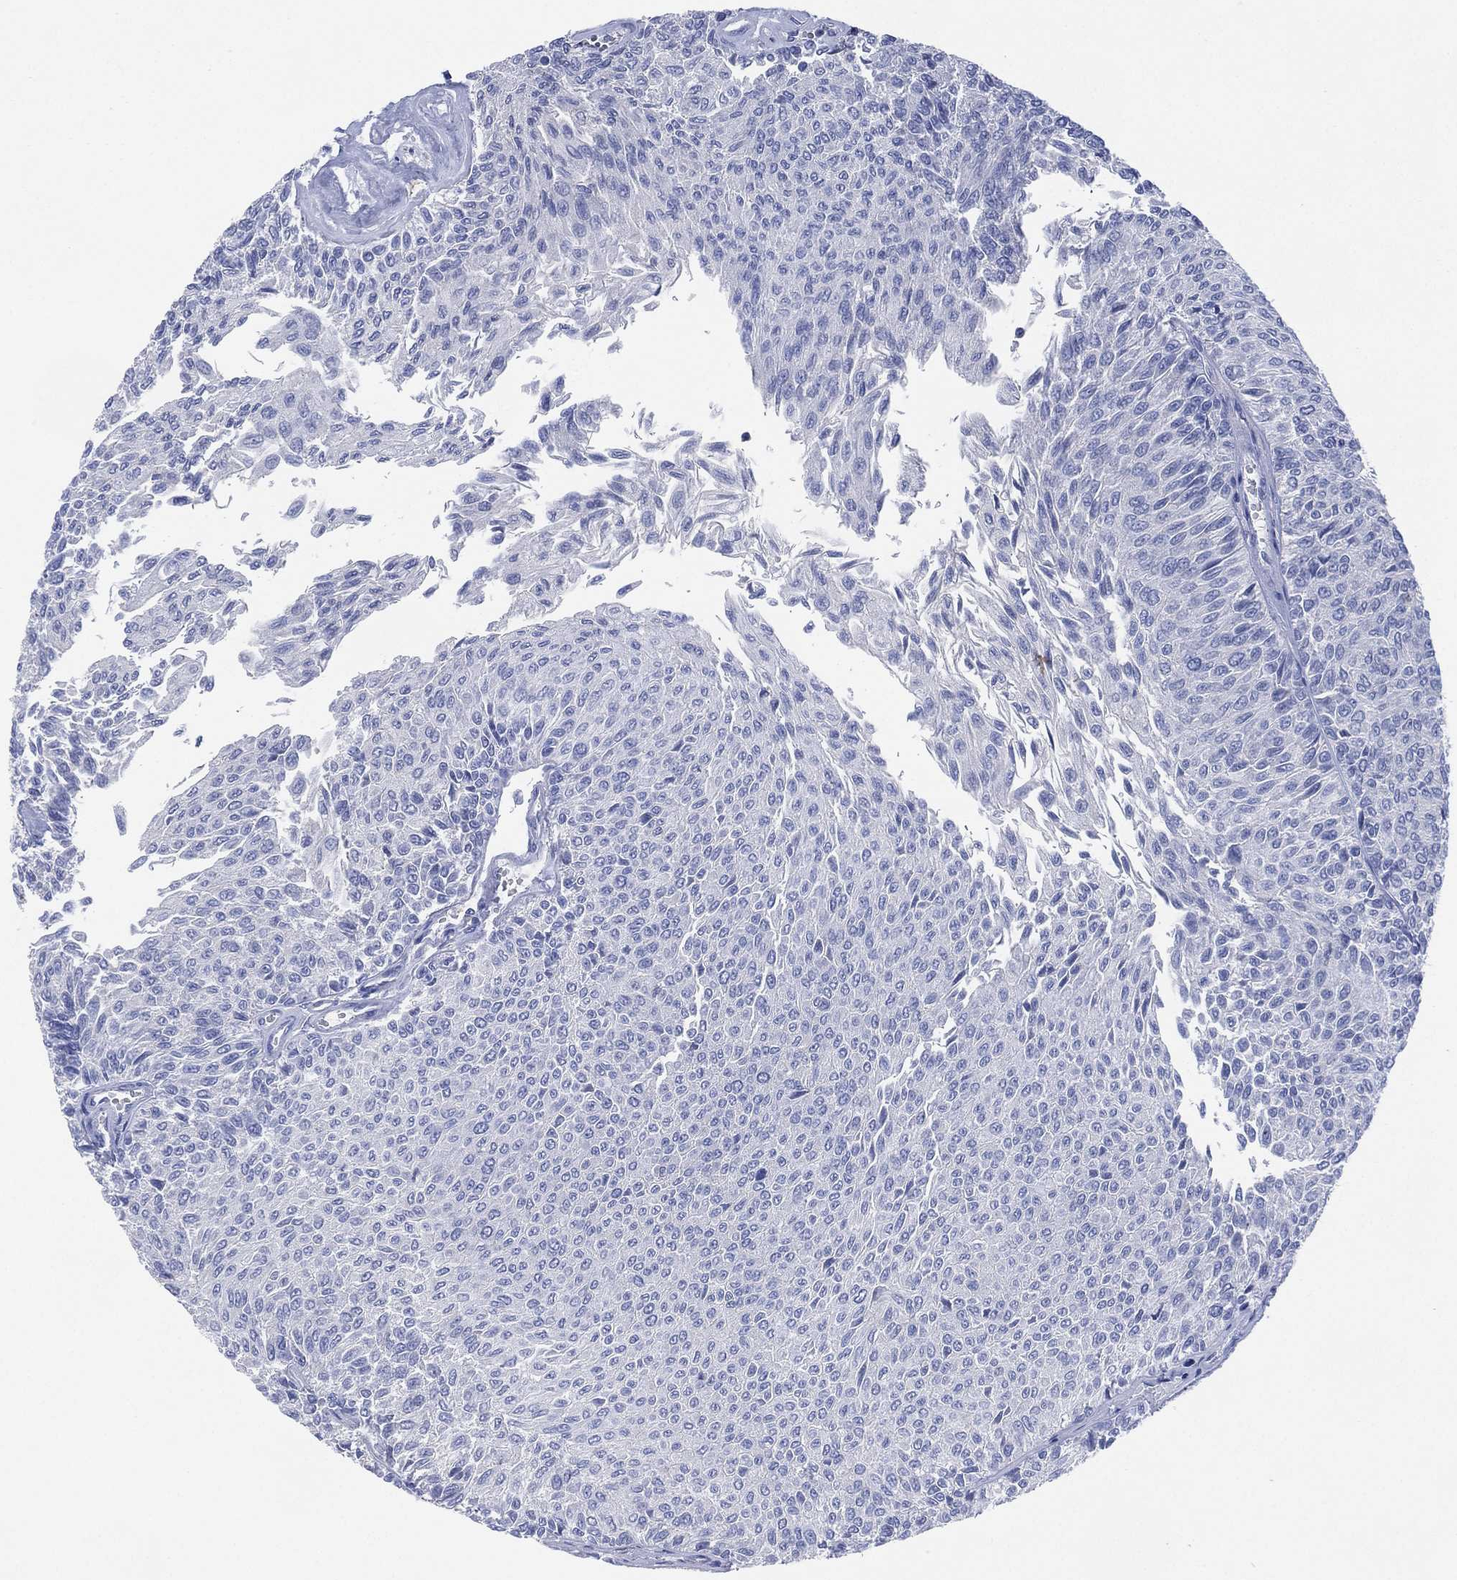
{"staining": {"intensity": "negative", "quantity": "none", "location": "none"}, "tissue": "urothelial cancer", "cell_type": "Tumor cells", "image_type": "cancer", "snomed": [{"axis": "morphology", "description": "Urothelial carcinoma, Low grade"}, {"axis": "topography", "description": "Ureter, NOS"}, {"axis": "topography", "description": "Urinary bladder"}], "caption": "An immunohistochemistry (IHC) photomicrograph of urothelial carcinoma (low-grade) is shown. There is no staining in tumor cells of urothelial carcinoma (low-grade).", "gene": "CHRNA3", "patient": {"sex": "male", "age": 78}}